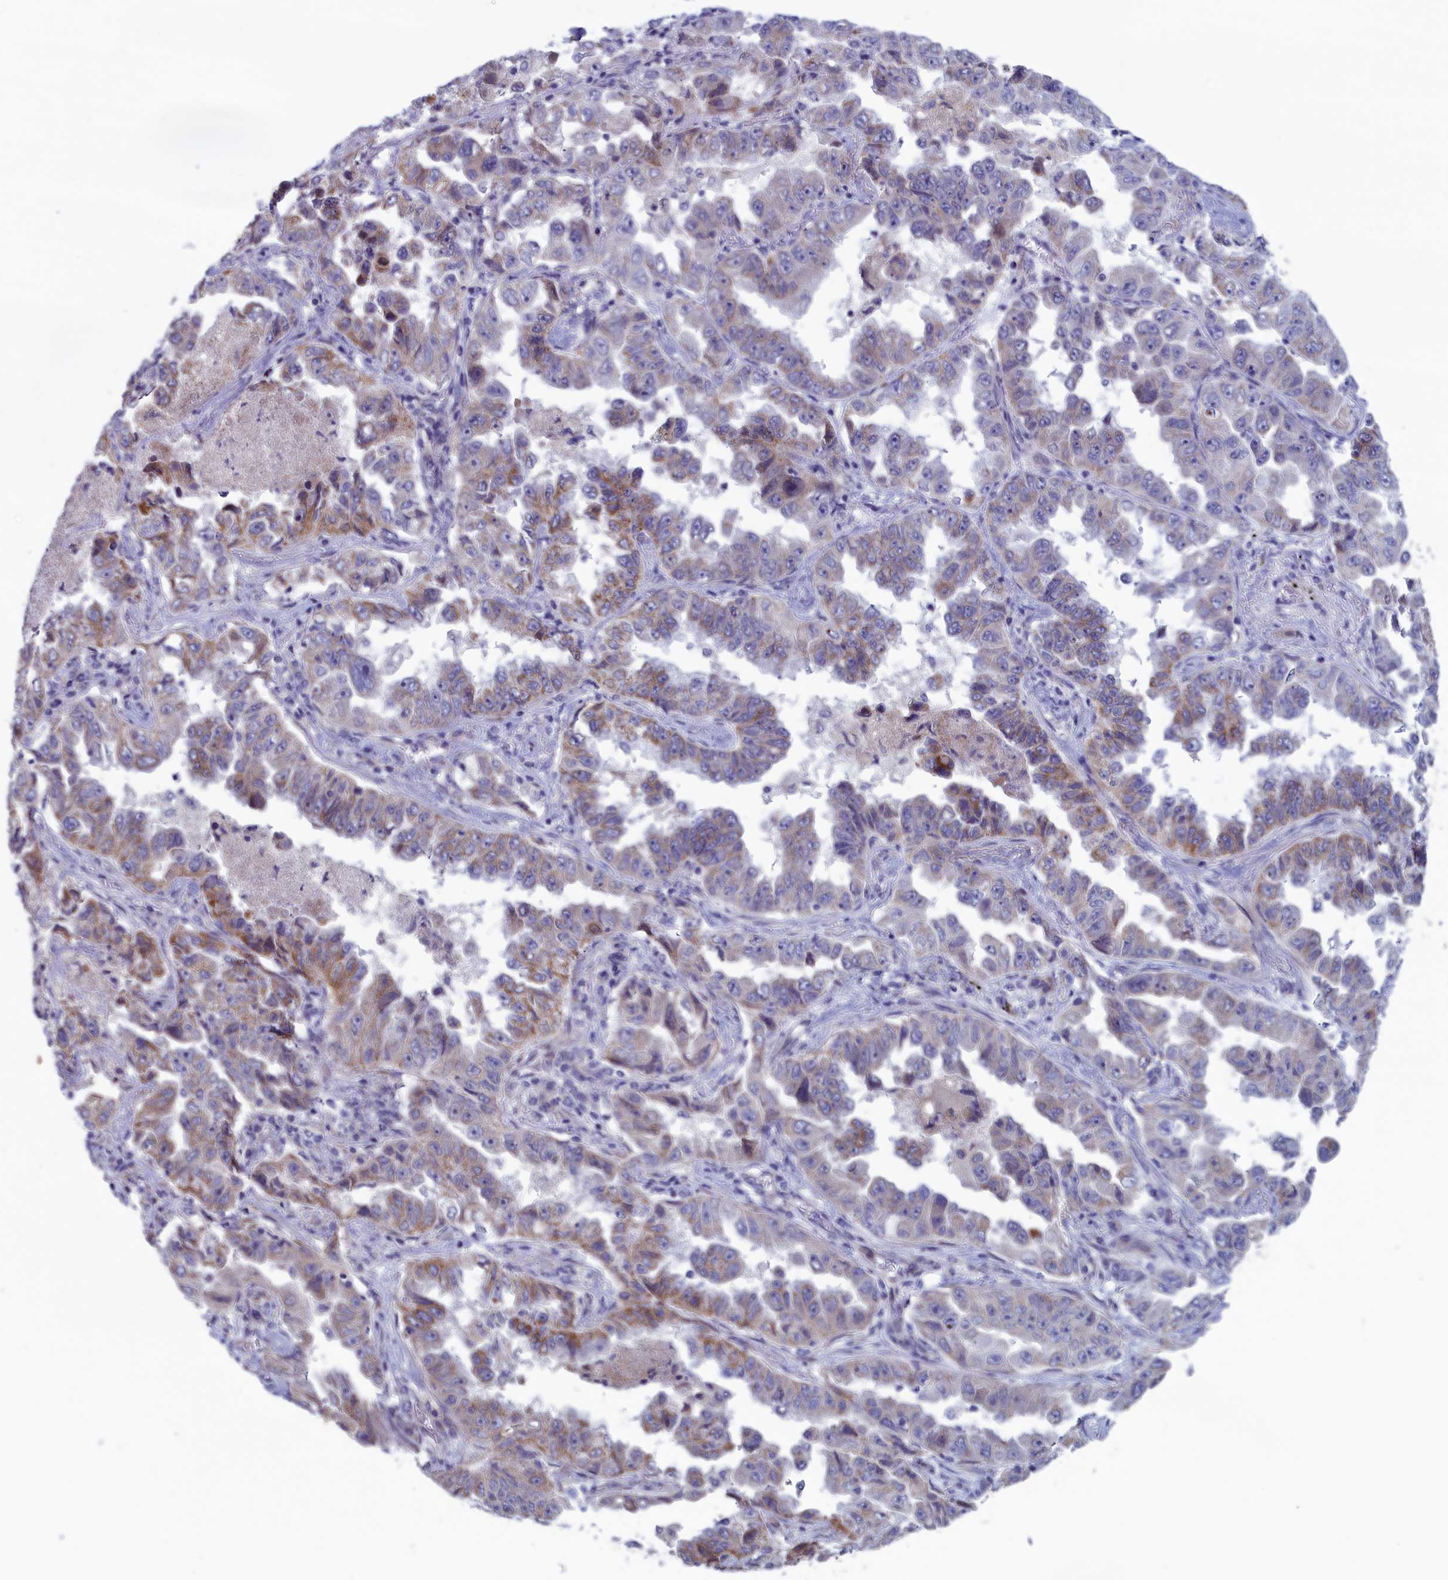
{"staining": {"intensity": "moderate", "quantity": "<25%", "location": "cytoplasmic/membranous"}, "tissue": "lung cancer", "cell_type": "Tumor cells", "image_type": "cancer", "snomed": [{"axis": "morphology", "description": "Adenocarcinoma, NOS"}, {"axis": "topography", "description": "Lung"}], "caption": "The immunohistochemical stain highlights moderate cytoplasmic/membranous expression in tumor cells of lung cancer (adenocarcinoma) tissue.", "gene": "NIBAN3", "patient": {"sex": "female", "age": 51}}